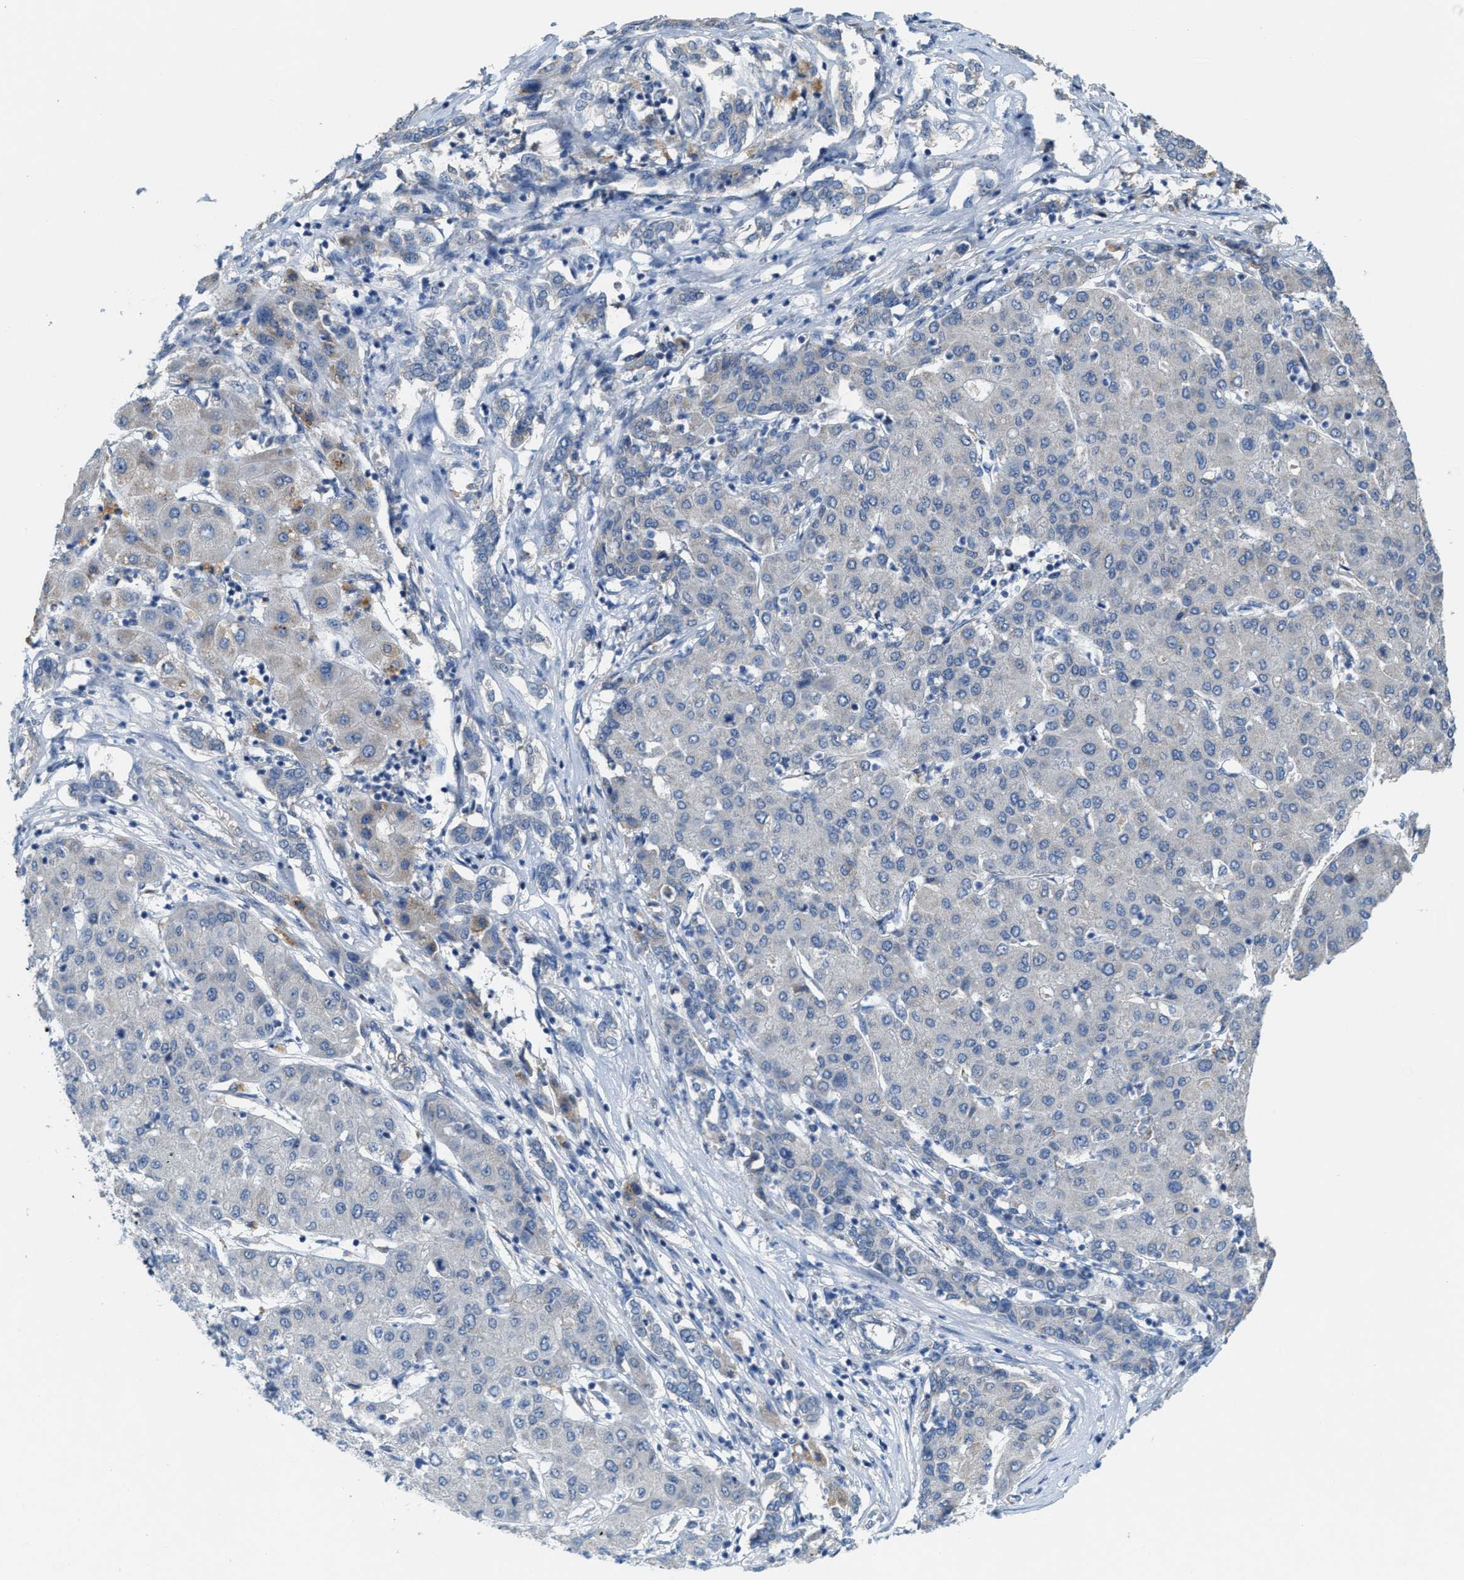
{"staining": {"intensity": "negative", "quantity": "none", "location": "none"}, "tissue": "liver cancer", "cell_type": "Tumor cells", "image_type": "cancer", "snomed": [{"axis": "morphology", "description": "Carcinoma, Hepatocellular, NOS"}, {"axis": "topography", "description": "Liver"}], "caption": "Immunohistochemistry of human liver cancer demonstrates no expression in tumor cells.", "gene": "ZNF783", "patient": {"sex": "male", "age": 65}}